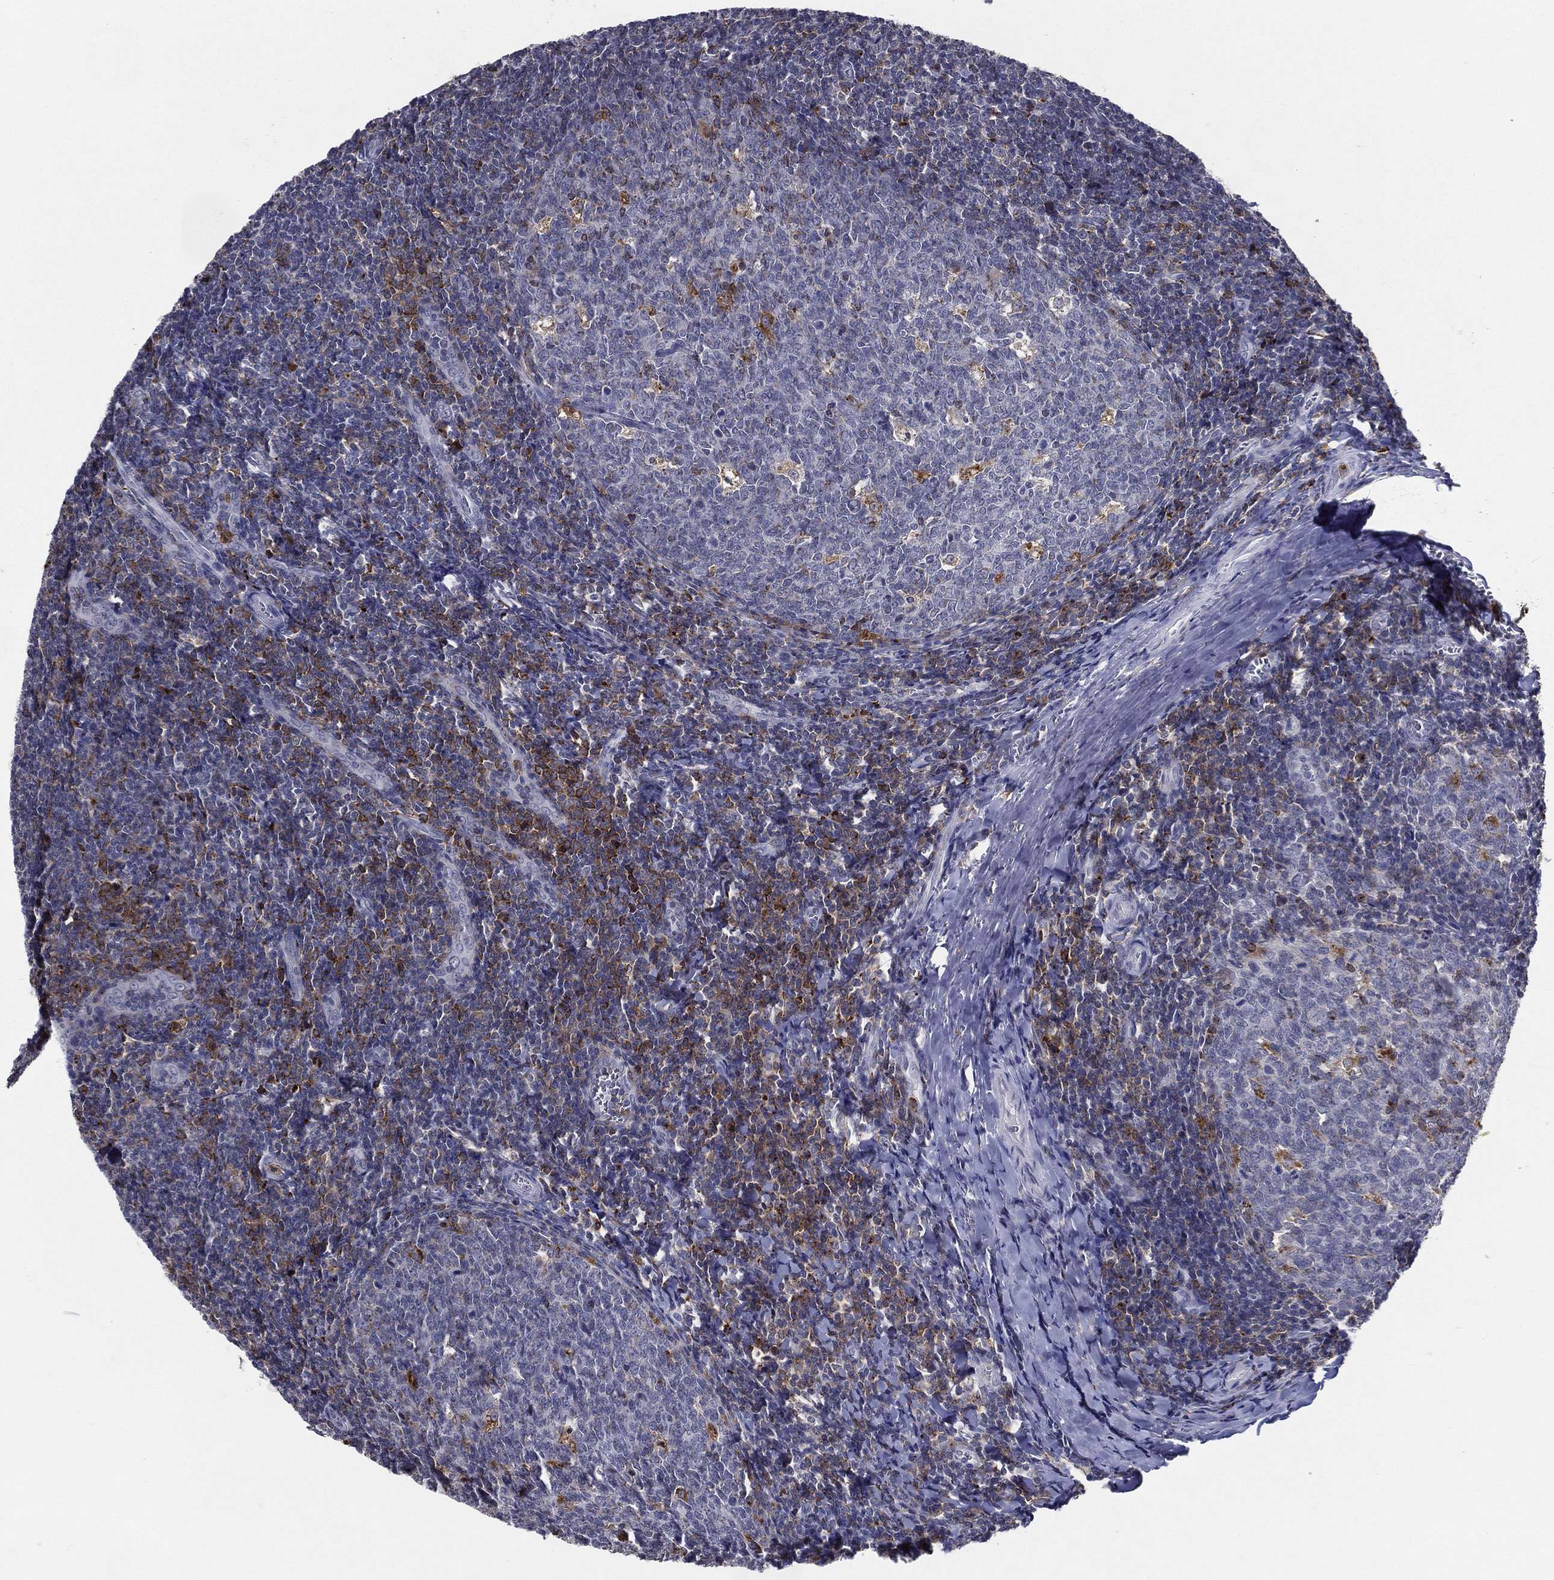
{"staining": {"intensity": "moderate", "quantity": "<25%", "location": "cytoplasmic/membranous"}, "tissue": "tonsil", "cell_type": "Germinal center cells", "image_type": "normal", "snomed": [{"axis": "morphology", "description": "Normal tissue, NOS"}, {"axis": "topography", "description": "Tonsil"}], "caption": "Protein expression analysis of unremarkable tonsil displays moderate cytoplasmic/membranous staining in approximately <25% of germinal center cells.", "gene": "EVI2B", "patient": {"sex": "male", "age": 20}}